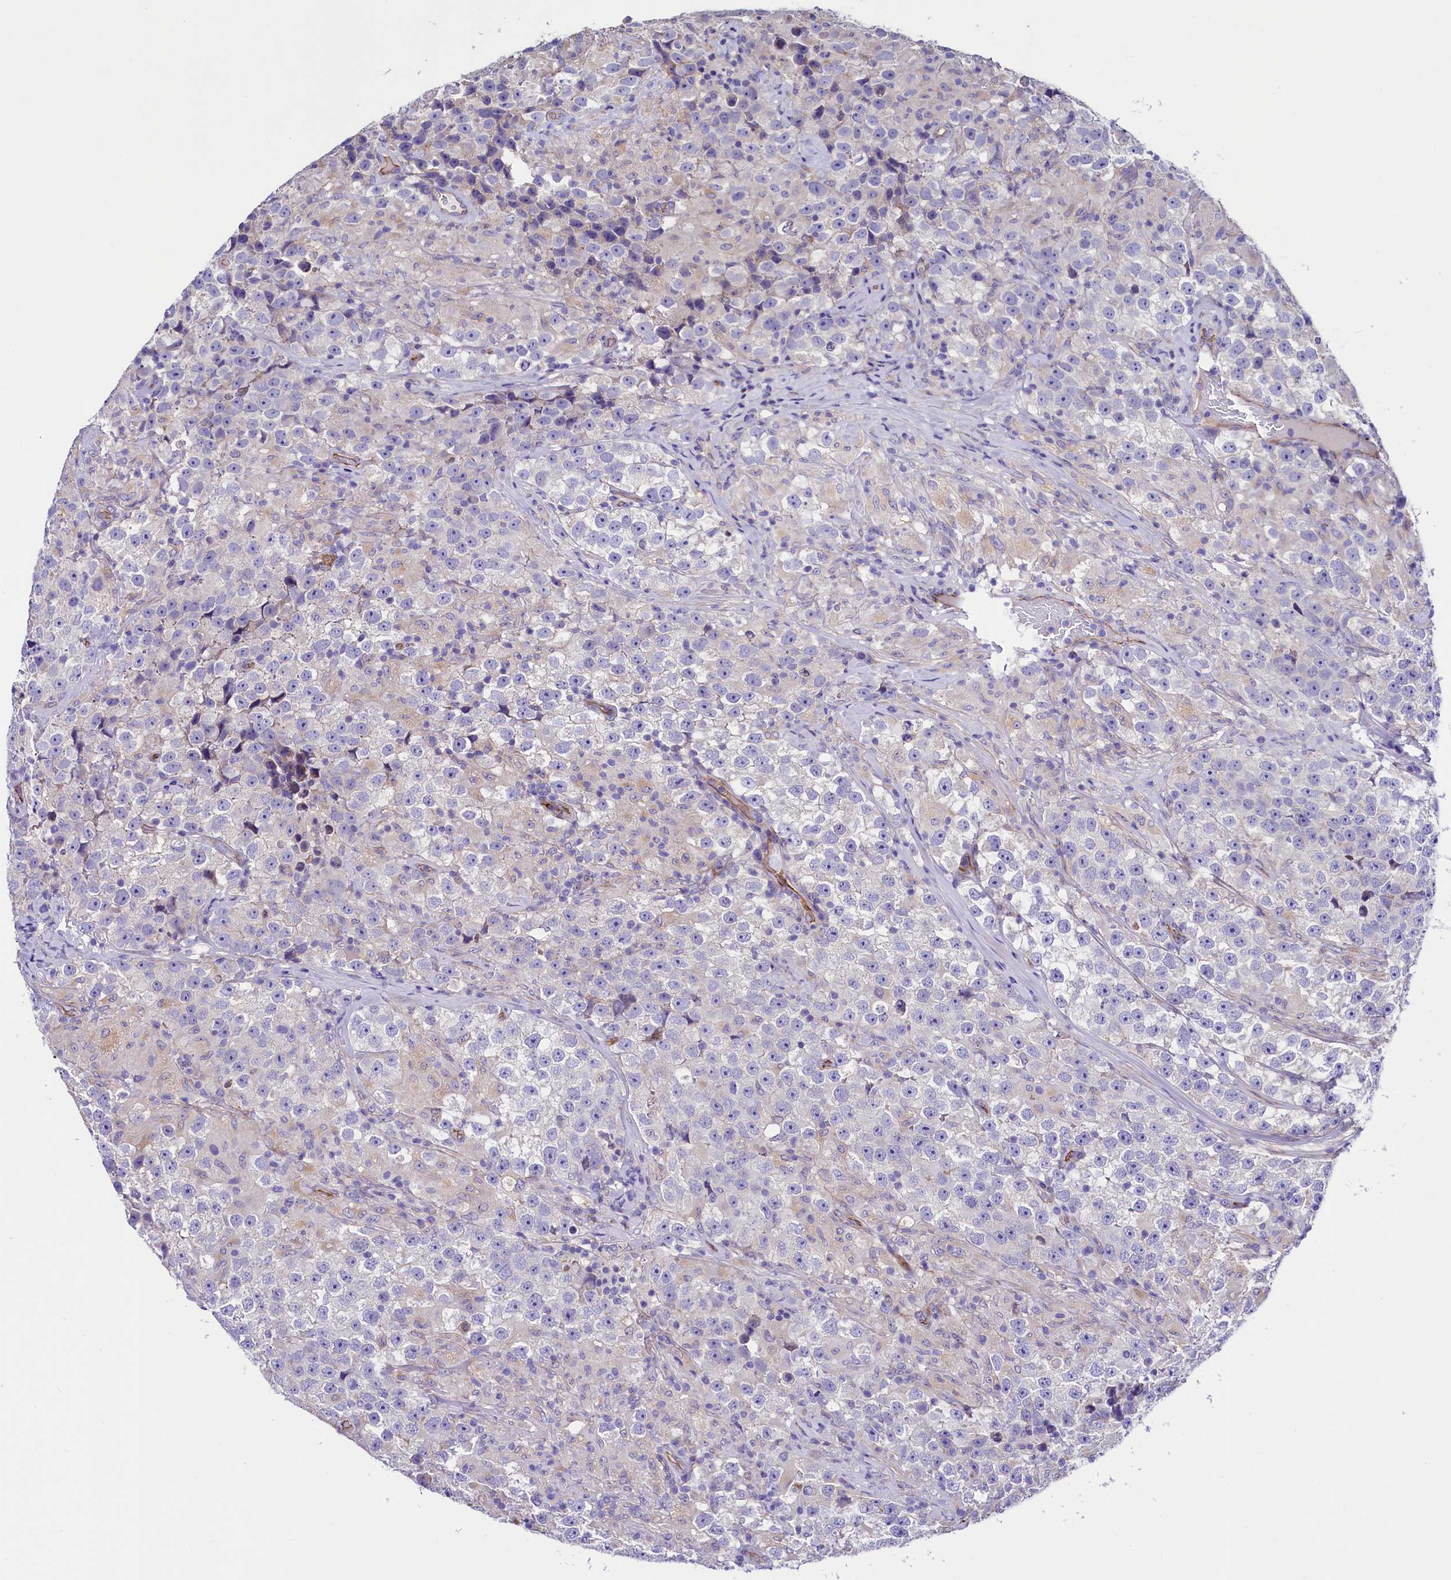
{"staining": {"intensity": "negative", "quantity": "none", "location": "none"}, "tissue": "testis cancer", "cell_type": "Tumor cells", "image_type": "cancer", "snomed": [{"axis": "morphology", "description": "Seminoma, NOS"}, {"axis": "topography", "description": "Testis"}], "caption": "High power microscopy histopathology image of an immunohistochemistry histopathology image of testis seminoma, revealing no significant staining in tumor cells. (Brightfield microscopy of DAB immunohistochemistry at high magnification).", "gene": "SLF1", "patient": {"sex": "male", "age": 46}}